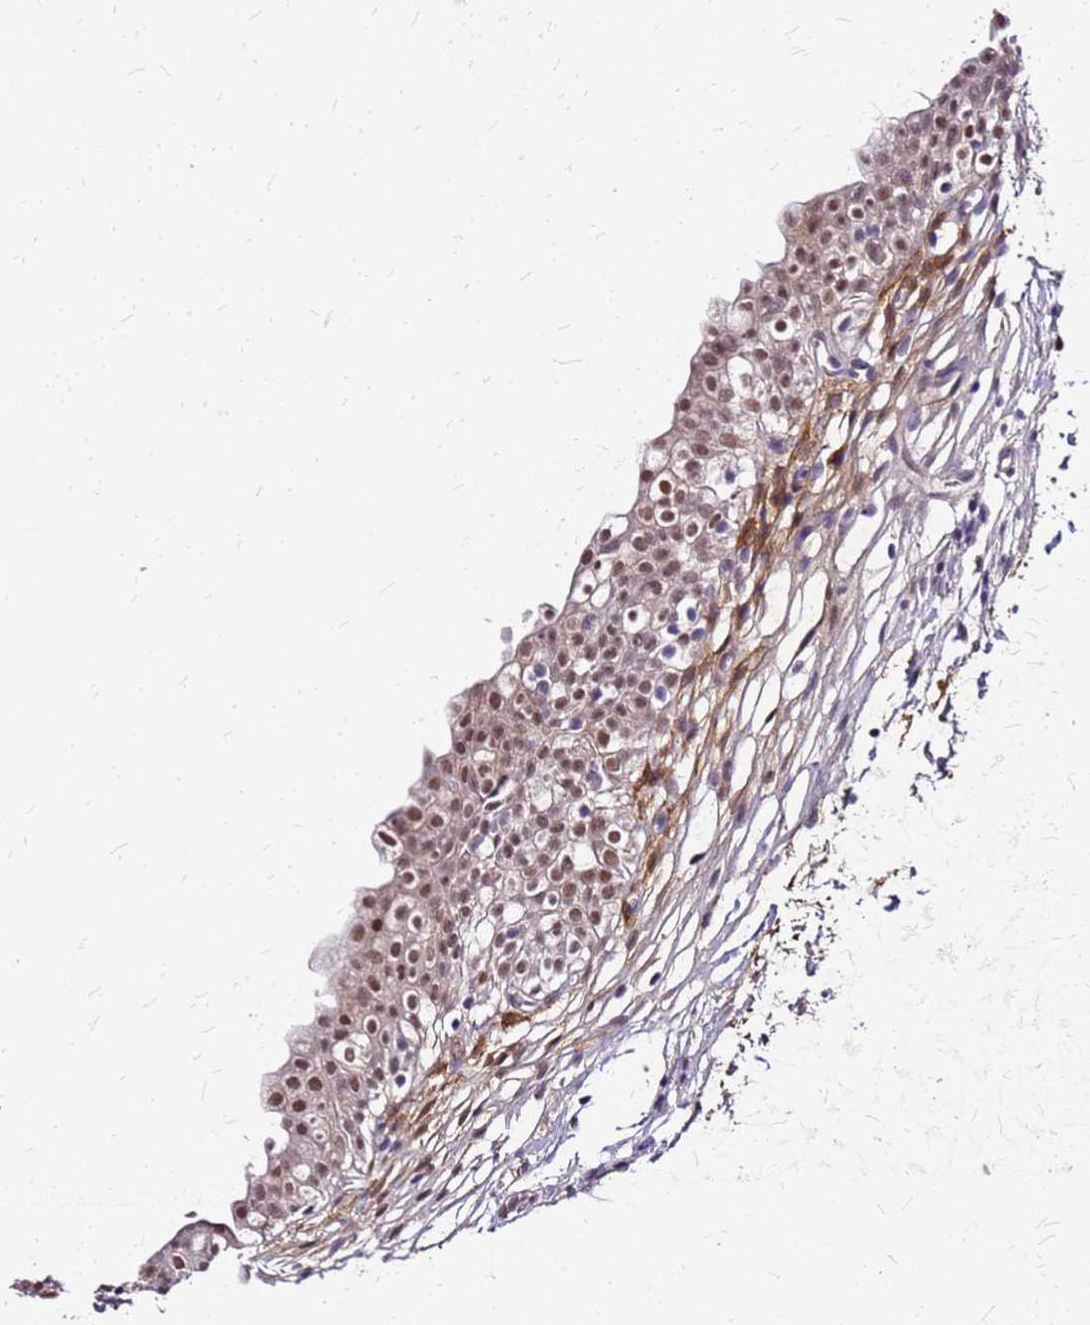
{"staining": {"intensity": "moderate", "quantity": ">75%", "location": "cytoplasmic/membranous,nuclear"}, "tissue": "urinary bladder", "cell_type": "Urothelial cells", "image_type": "normal", "snomed": [{"axis": "morphology", "description": "Normal tissue, NOS"}, {"axis": "topography", "description": "Urinary bladder"}, {"axis": "topography", "description": "Peripheral nerve tissue"}], "caption": "Brown immunohistochemical staining in unremarkable urinary bladder displays moderate cytoplasmic/membranous,nuclear positivity in about >75% of urothelial cells. (Brightfield microscopy of DAB IHC at high magnification).", "gene": "ALDH1A3", "patient": {"sex": "male", "age": 55}}